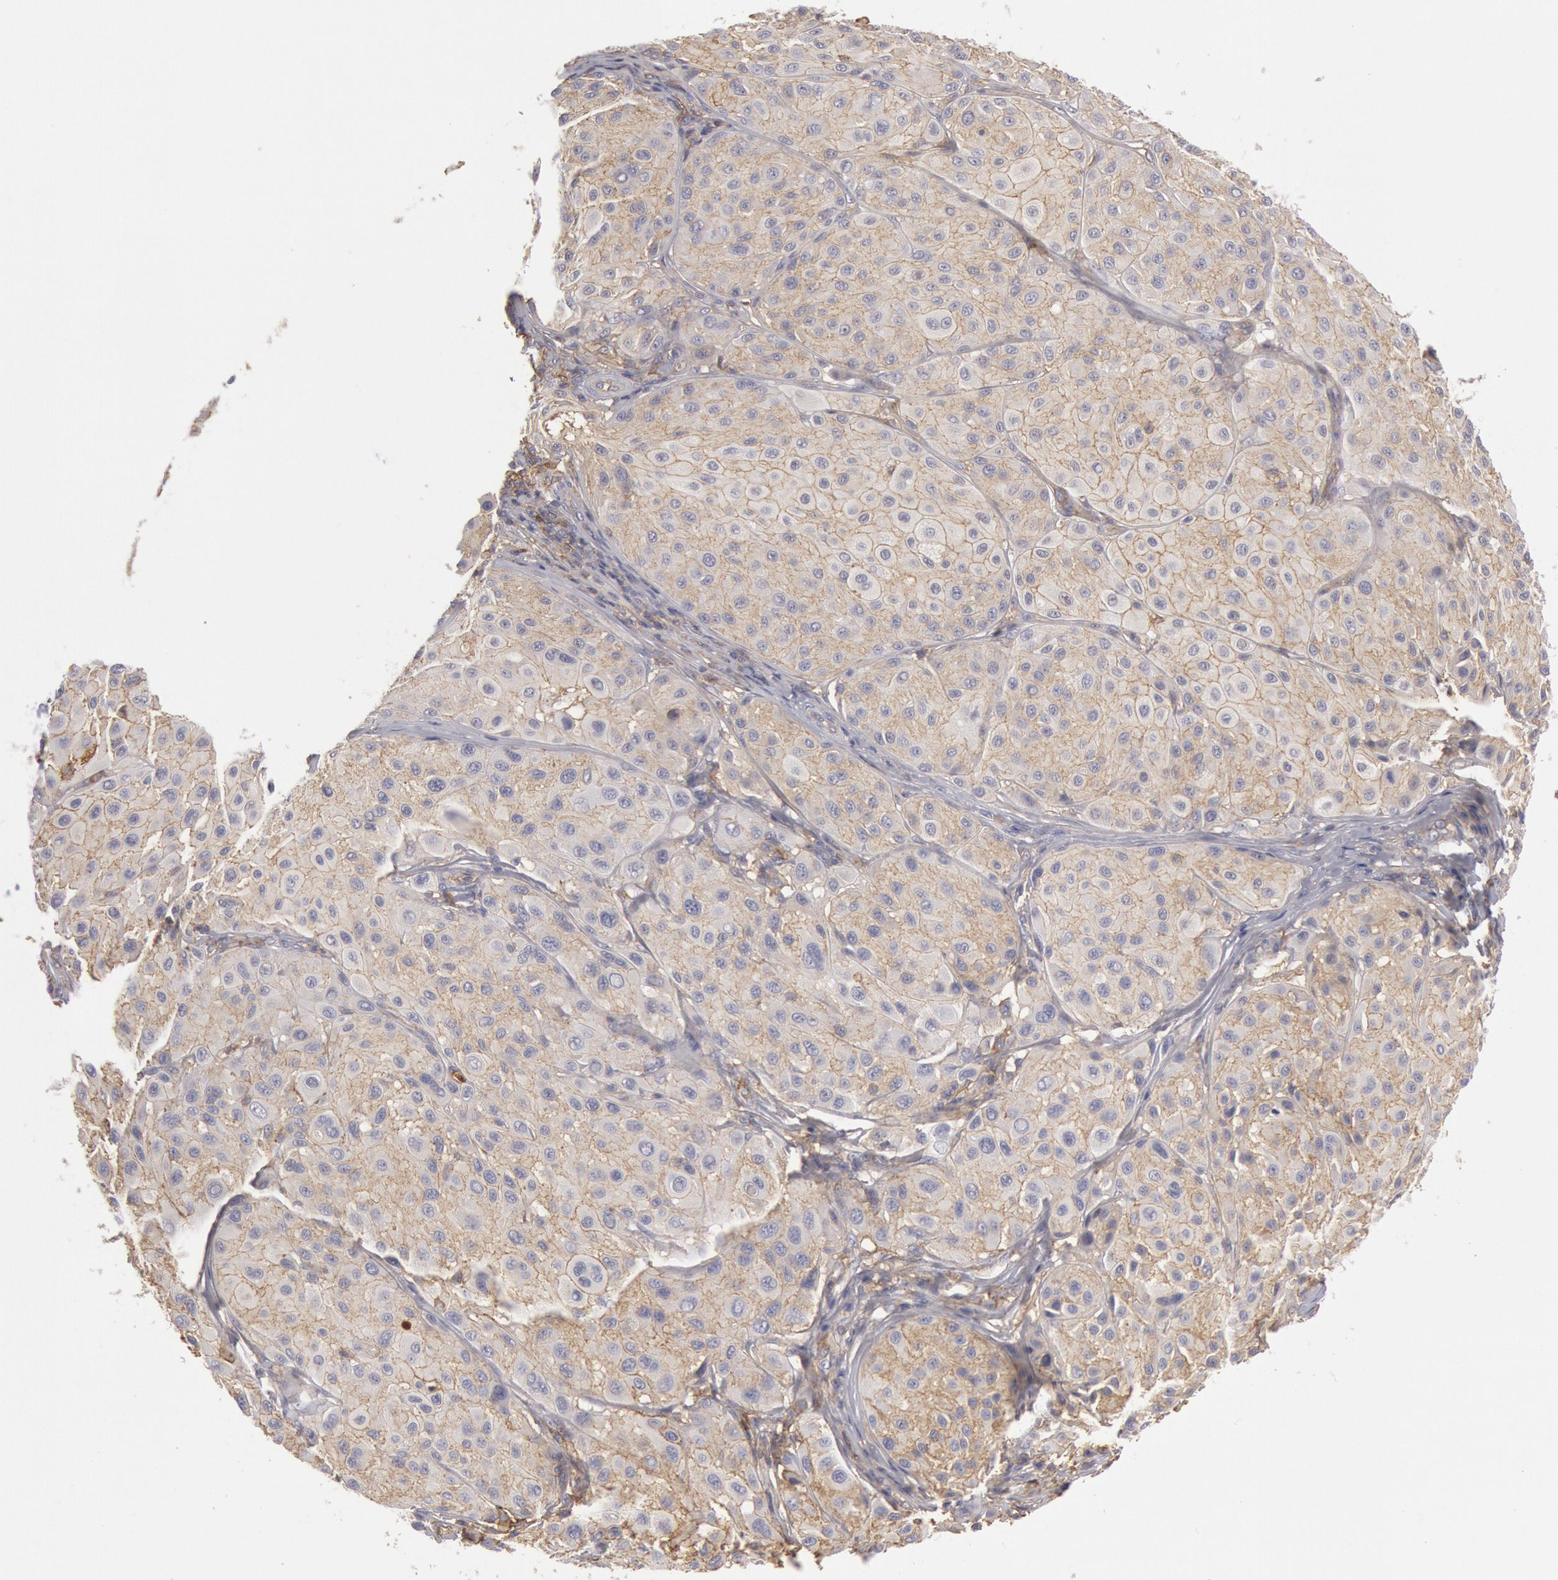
{"staining": {"intensity": "weak", "quantity": ">75%", "location": "cytoplasmic/membranous"}, "tissue": "melanoma", "cell_type": "Tumor cells", "image_type": "cancer", "snomed": [{"axis": "morphology", "description": "Malignant melanoma, NOS"}, {"axis": "topography", "description": "Skin"}], "caption": "A high-resolution photomicrograph shows IHC staining of melanoma, which demonstrates weak cytoplasmic/membranous positivity in approximately >75% of tumor cells. (DAB (3,3'-diaminobenzidine) IHC, brown staining for protein, blue staining for nuclei).", "gene": "SNAP23", "patient": {"sex": "male", "age": 36}}